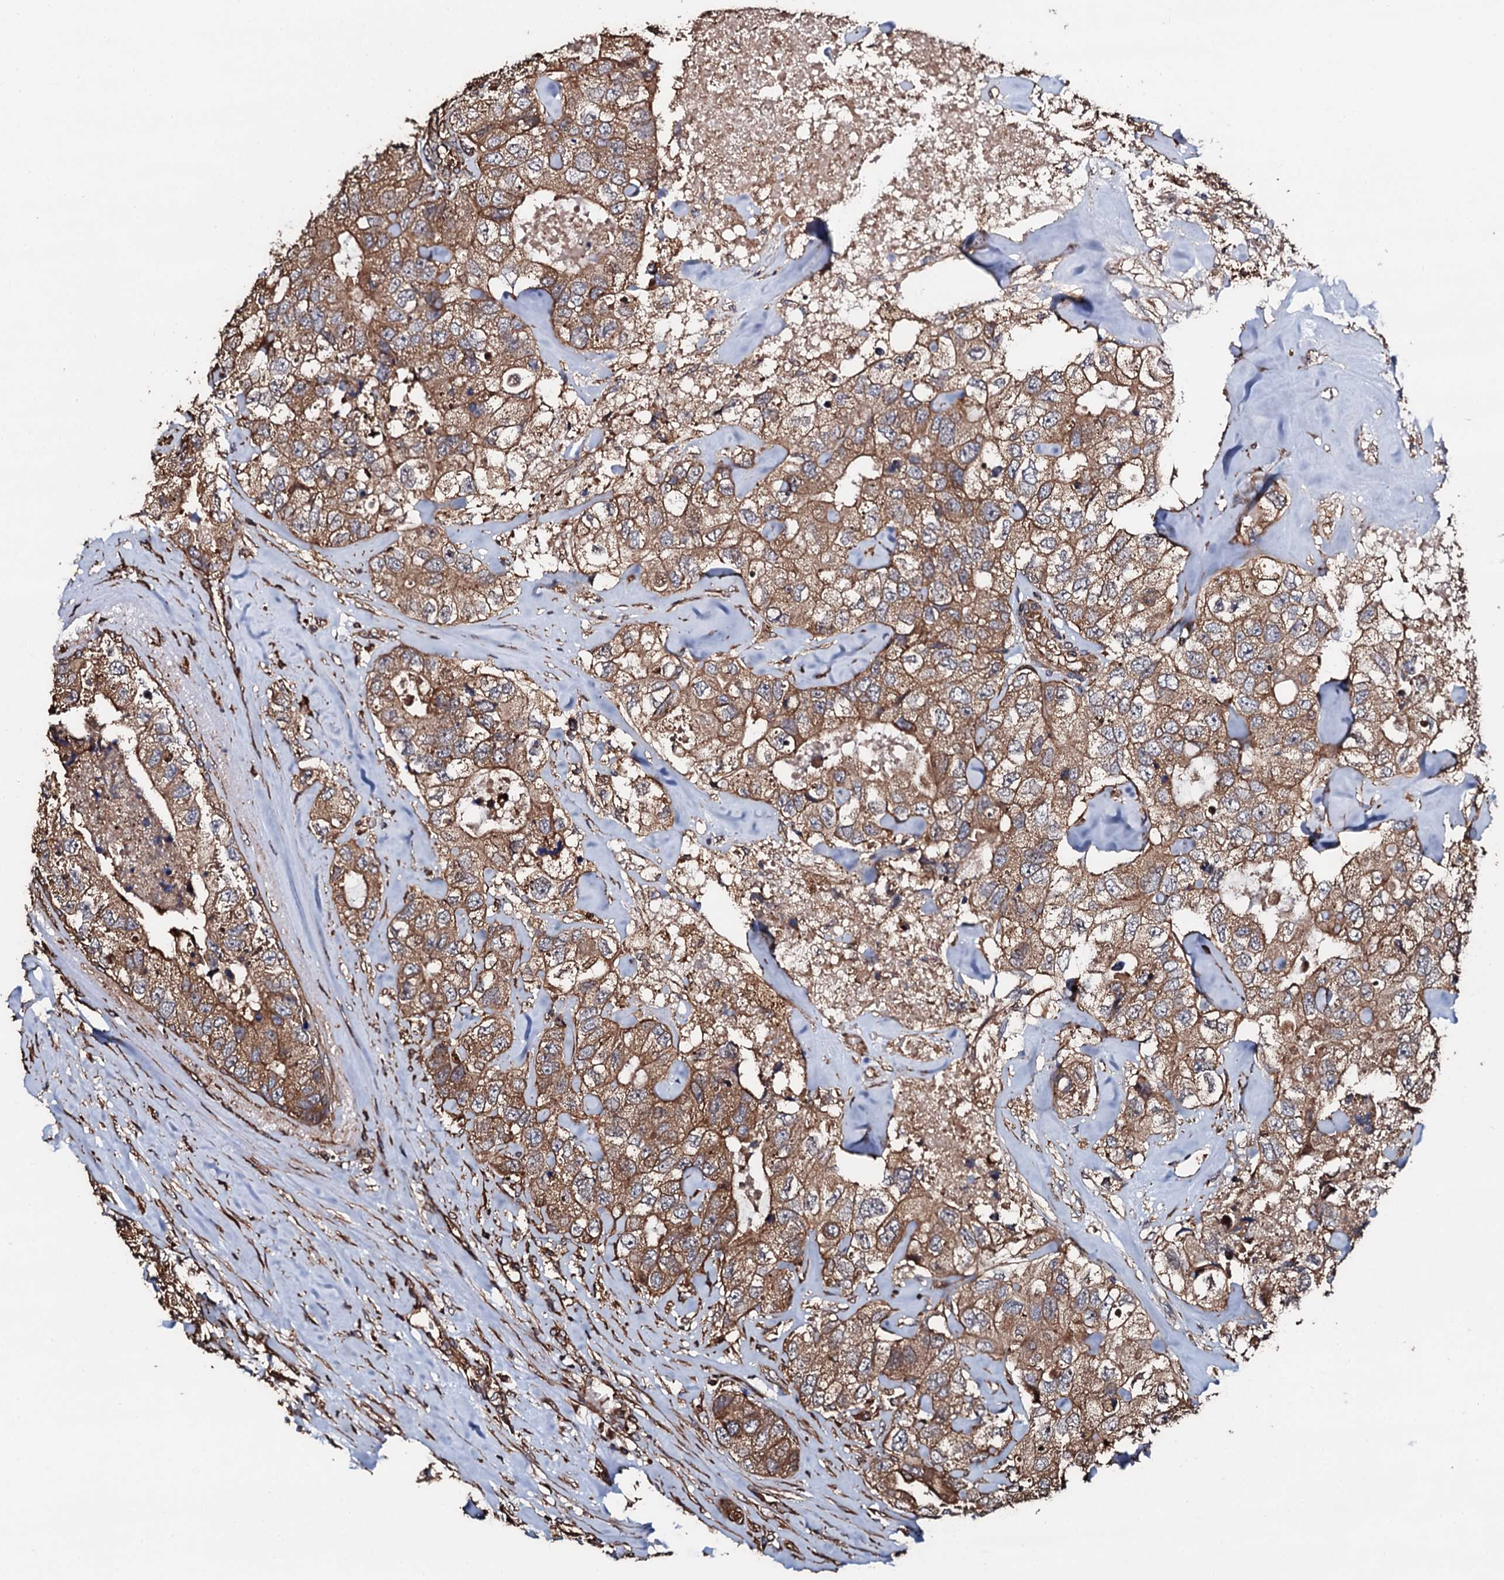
{"staining": {"intensity": "moderate", "quantity": ">75%", "location": "cytoplasmic/membranous"}, "tissue": "breast cancer", "cell_type": "Tumor cells", "image_type": "cancer", "snomed": [{"axis": "morphology", "description": "Duct carcinoma"}, {"axis": "topography", "description": "Breast"}], "caption": "An immunohistochemistry (IHC) photomicrograph of tumor tissue is shown. Protein staining in brown shows moderate cytoplasmic/membranous positivity in breast cancer (infiltrating ductal carcinoma) within tumor cells.", "gene": "CKAP5", "patient": {"sex": "female", "age": 62}}